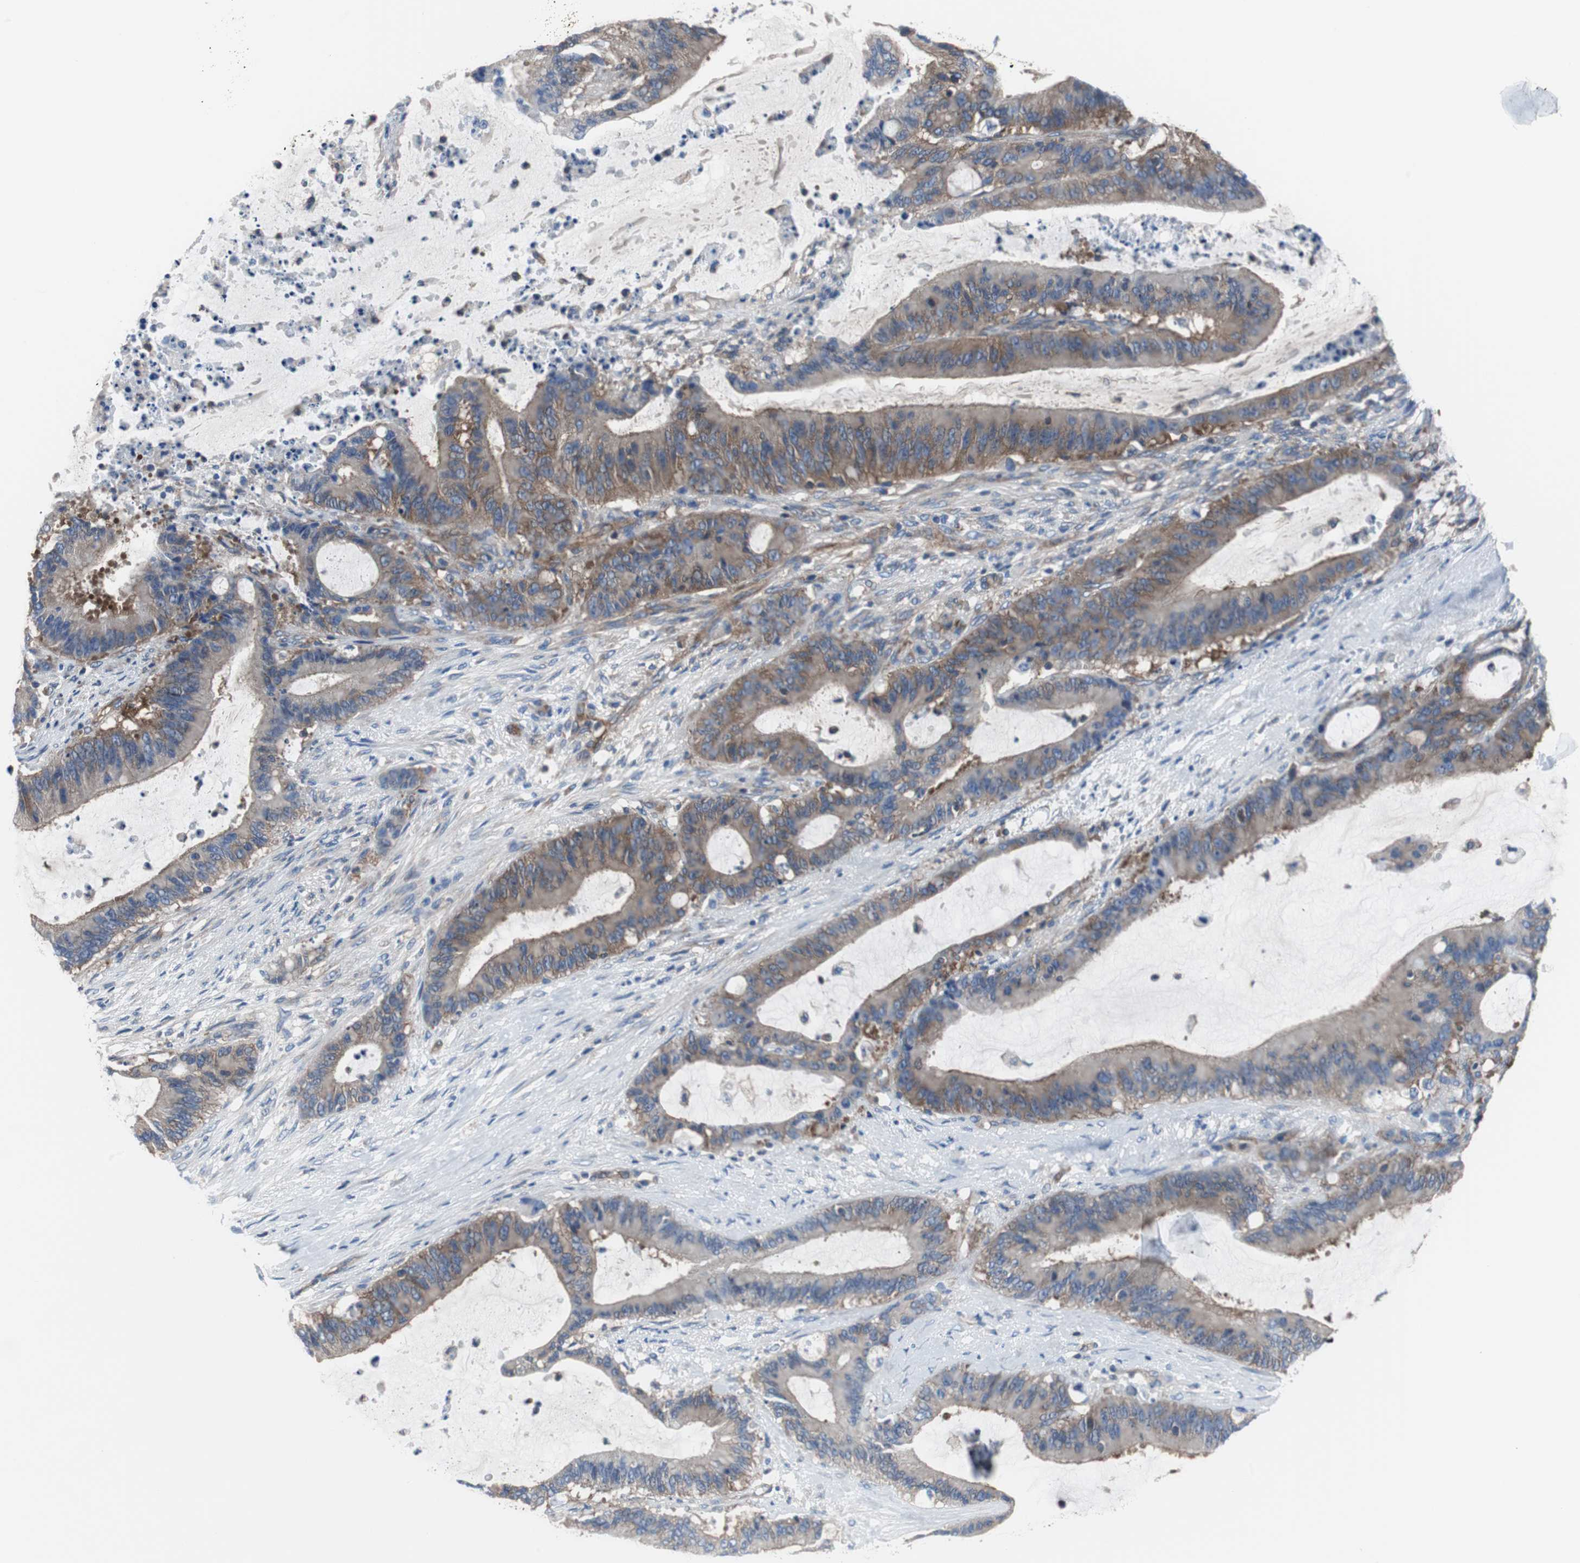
{"staining": {"intensity": "moderate", "quantity": ">75%", "location": "cytoplasmic/membranous"}, "tissue": "liver cancer", "cell_type": "Tumor cells", "image_type": "cancer", "snomed": [{"axis": "morphology", "description": "Cholangiocarcinoma"}, {"axis": "topography", "description": "Liver"}], "caption": "Moderate cytoplasmic/membranous protein staining is seen in about >75% of tumor cells in cholangiocarcinoma (liver).", "gene": "BRAF", "patient": {"sex": "female", "age": 73}}